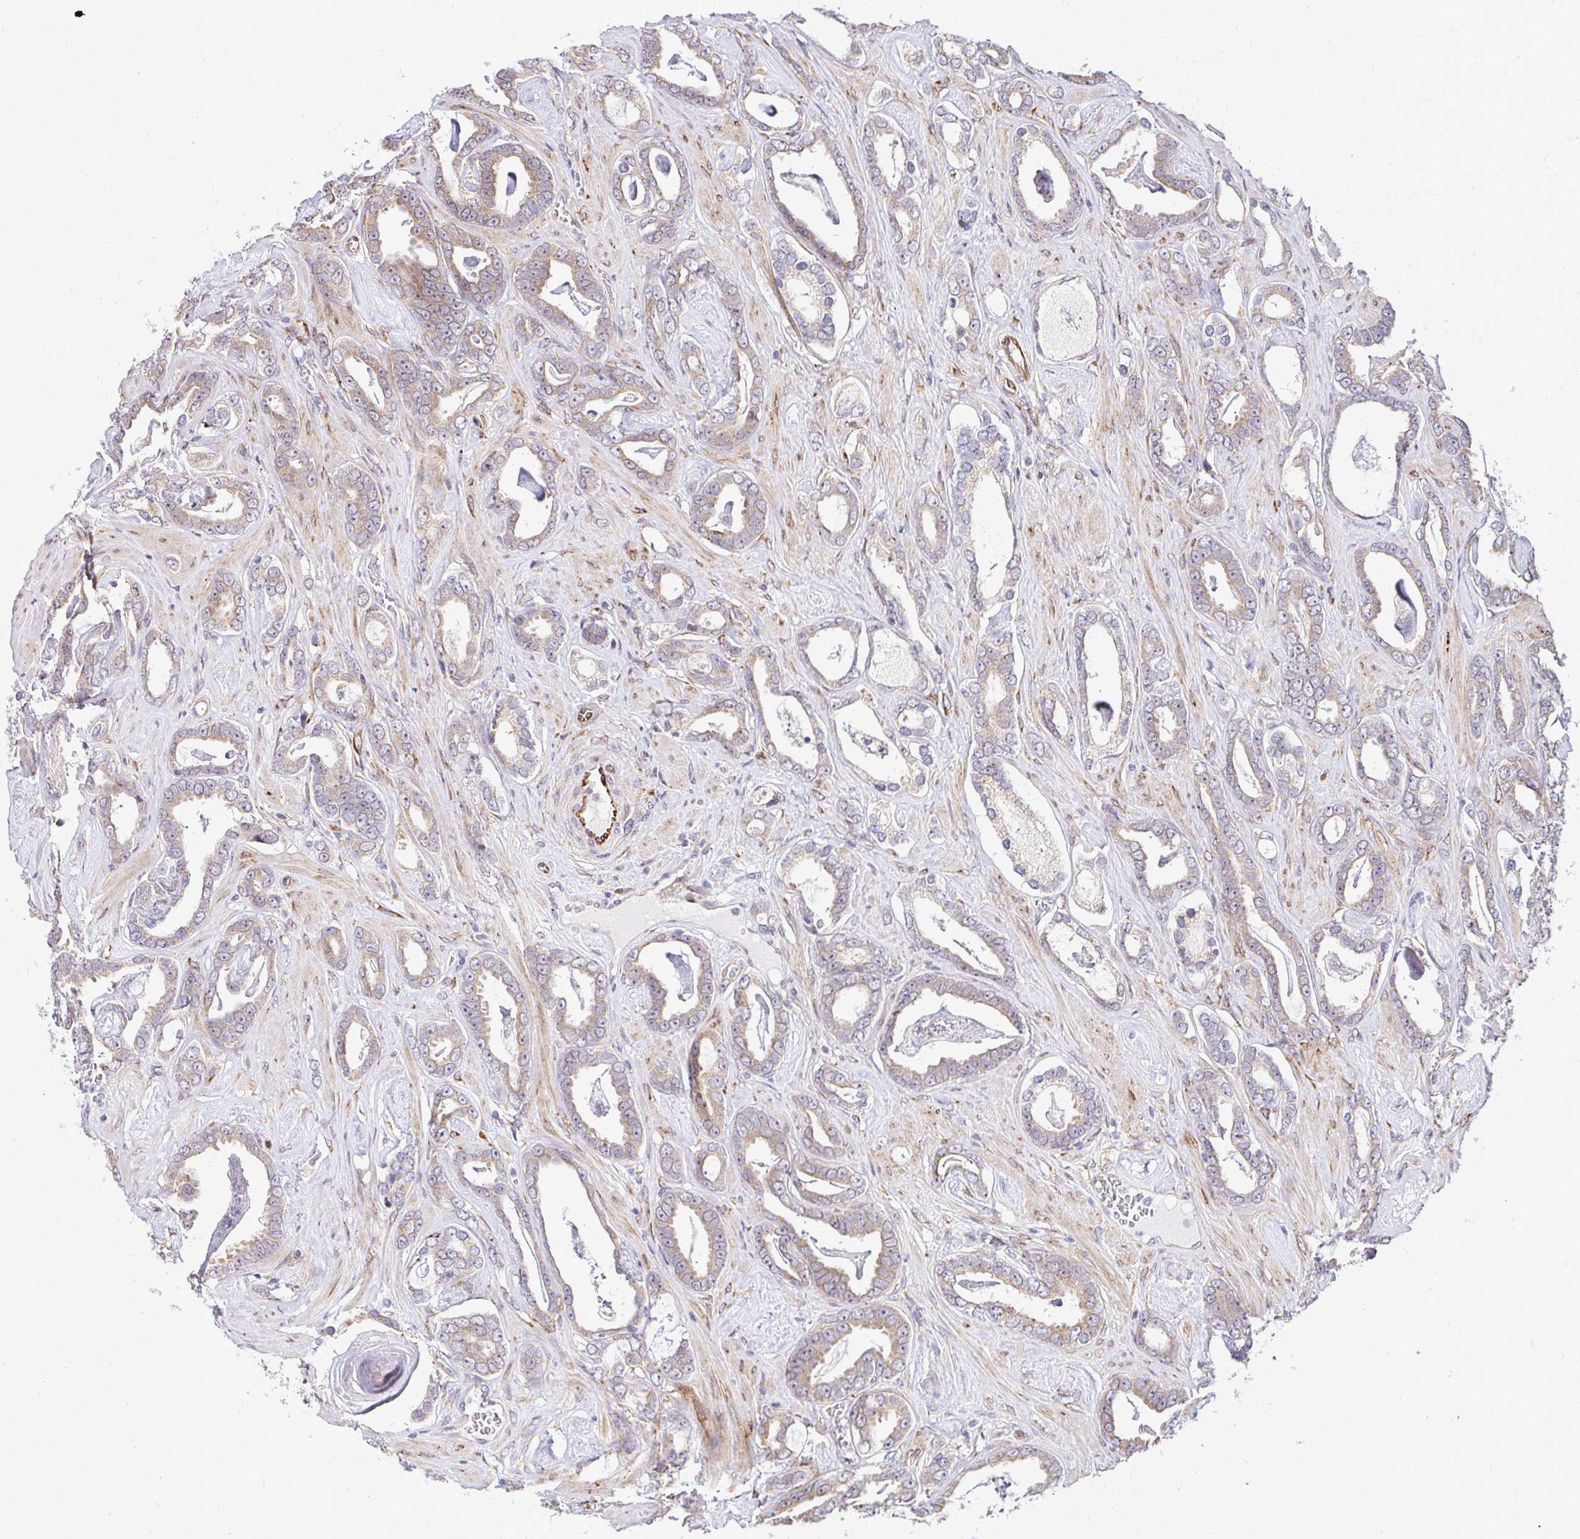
{"staining": {"intensity": "weak", "quantity": "25%-75%", "location": "cytoplasmic/membranous"}, "tissue": "prostate cancer", "cell_type": "Tumor cells", "image_type": "cancer", "snomed": [{"axis": "morphology", "description": "Adenocarcinoma, High grade"}, {"axis": "topography", "description": "Prostate"}], "caption": "Adenocarcinoma (high-grade) (prostate) stained with a protein marker demonstrates weak staining in tumor cells.", "gene": "HPS1", "patient": {"sex": "male", "age": 63}}